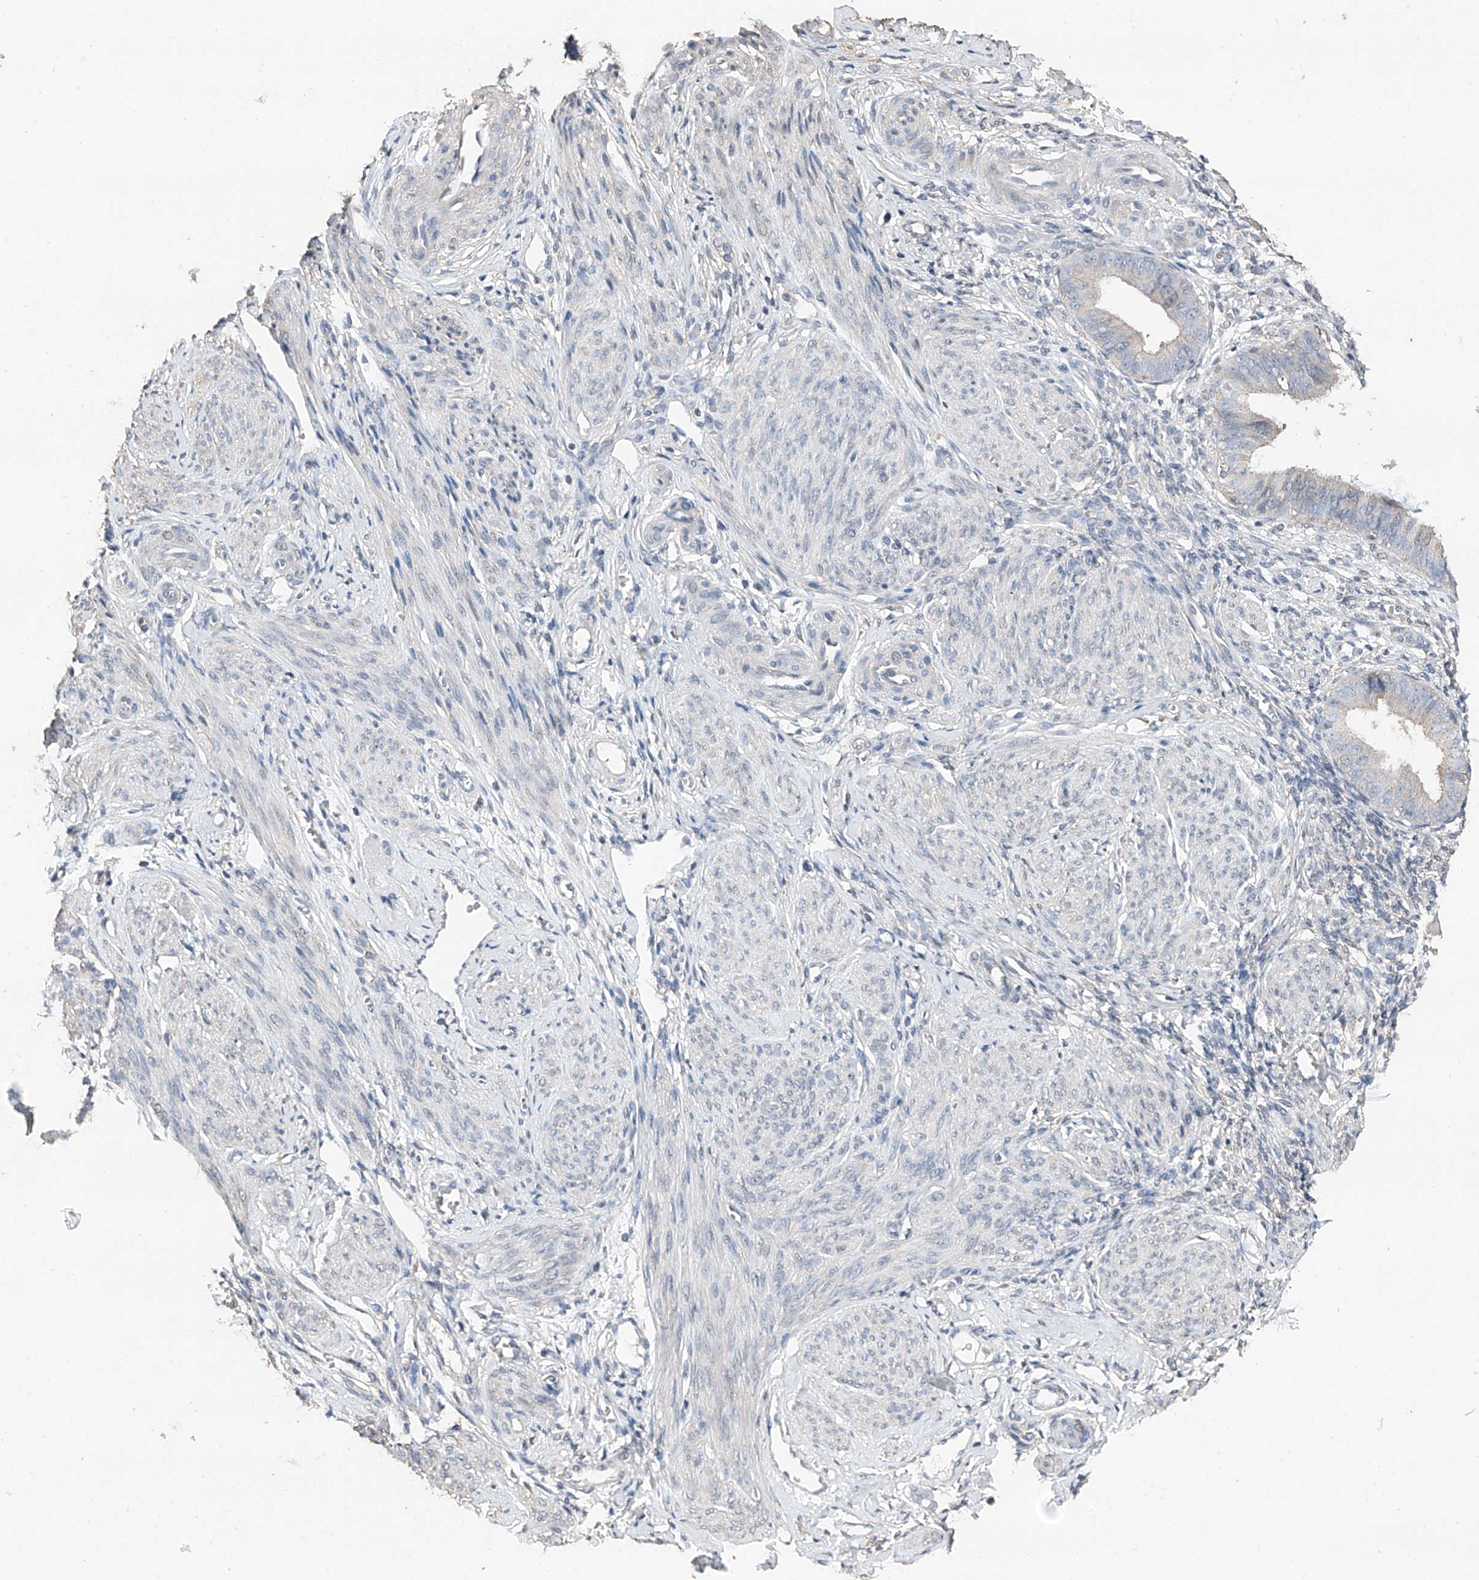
{"staining": {"intensity": "negative", "quantity": "none", "location": "none"}, "tissue": "endometrium", "cell_type": "Cells in endometrial stroma", "image_type": "normal", "snomed": [{"axis": "morphology", "description": "Normal tissue, NOS"}, {"axis": "topography", "description": "Uterus"}, {"axis": "topography", "description": "Endometrium"}], "caption": "Immunohistochemical staining of unremarkable endometrium displays no significant staining in cells in endometrial stroma.", "gene": "MAMLD1", "patient": {"sex": "female", "age": 48}}